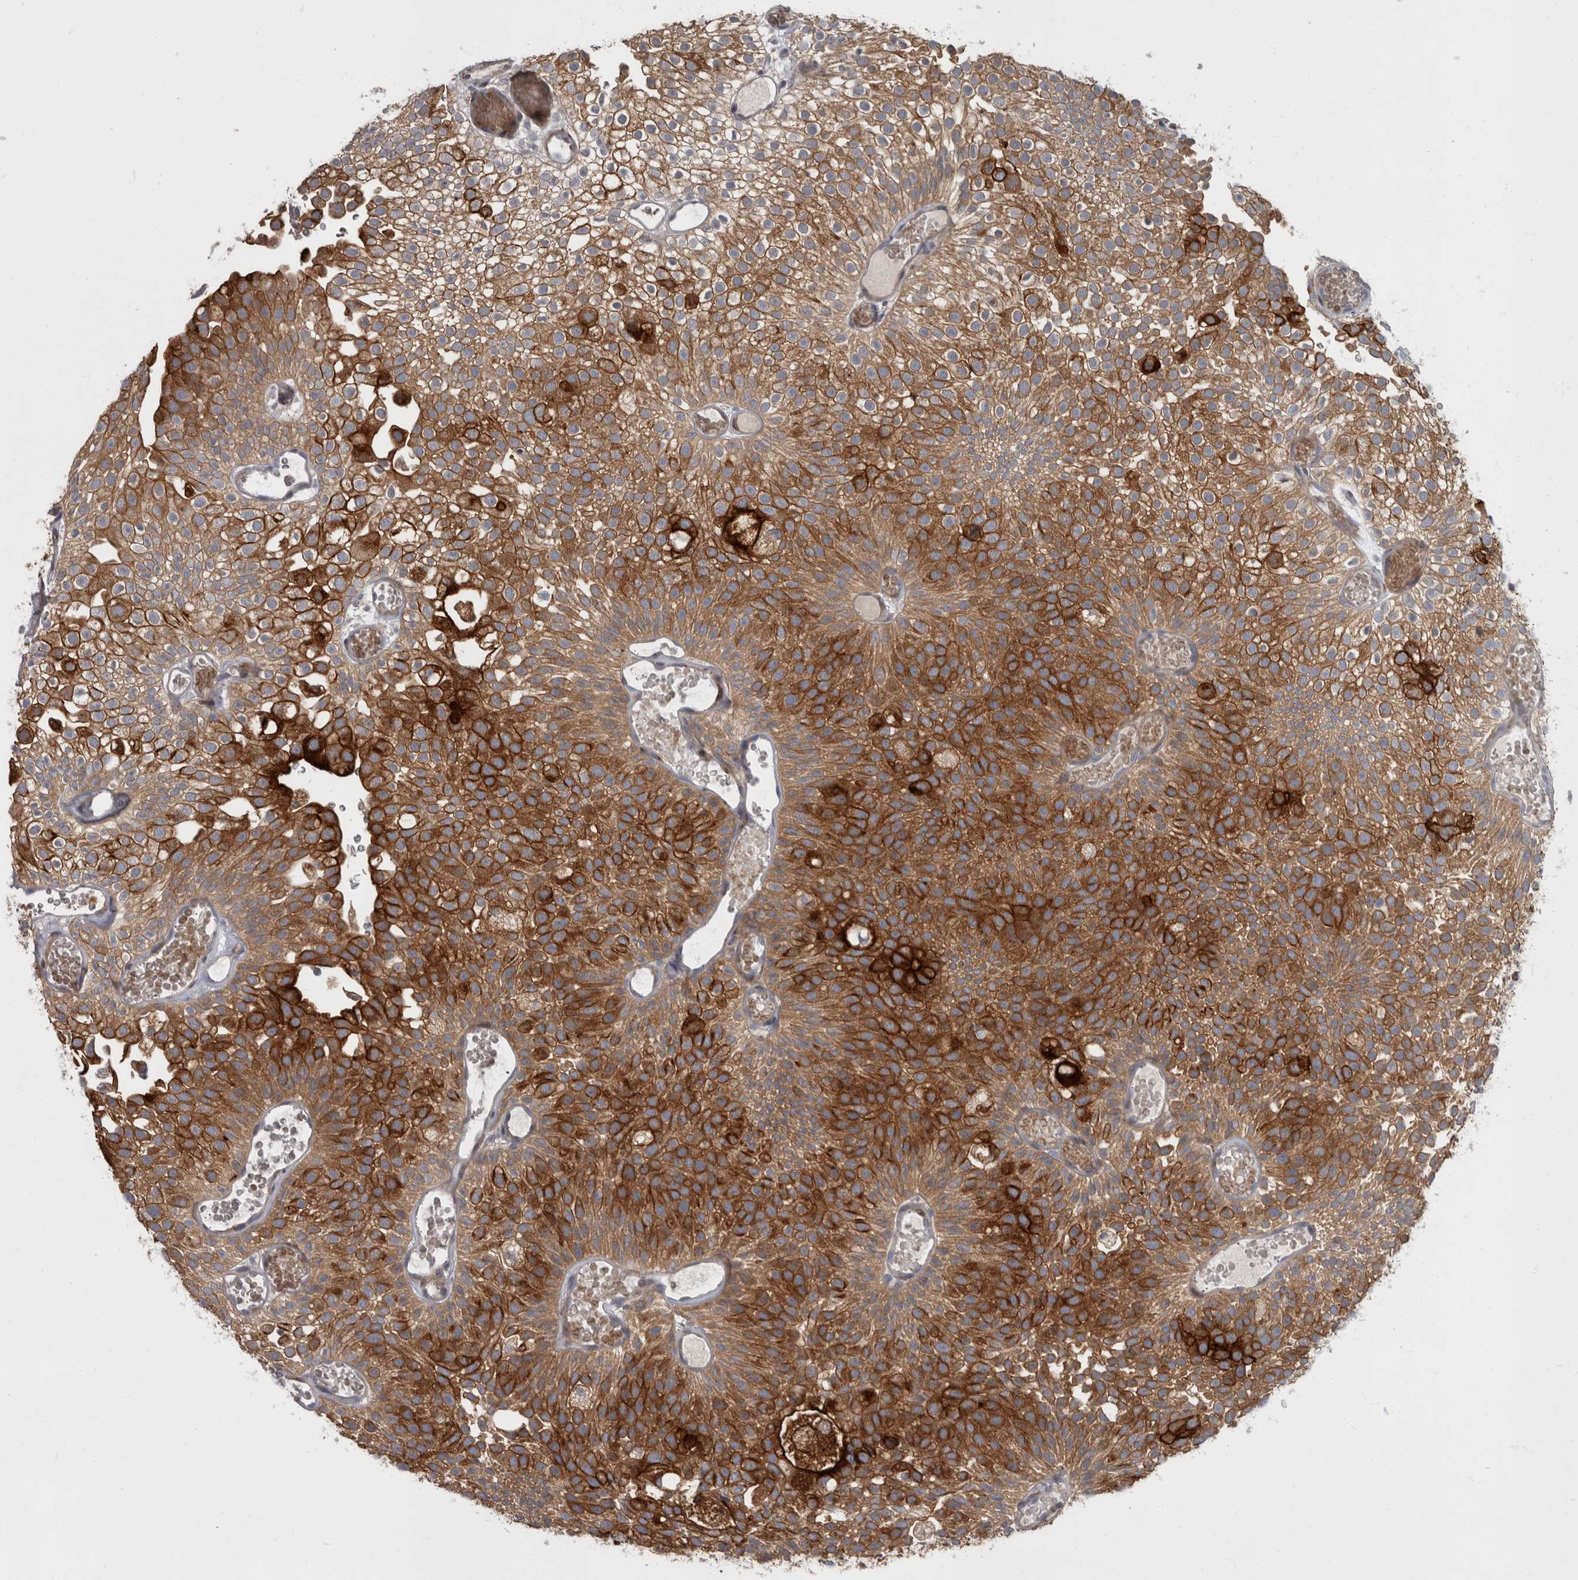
{"staining": {"intensity": "strong", "quantity": ">75%", "location": "cytoplasmic/membranous"}, "tissue": "urothelial cancer", "cell_type": "Tumor cells", "image_type": "cancer", "snomed": [{"axis": "morphology", "description": "Urothelial carcinoma, Low grade"}, {"axis": "topography", "description": "Urinary bladder"}], "caption": "DAB immunohistochemical staining of low-grade urothelial carcinoma exhibits strong cytoplasmic/membranous protein positivity in about >75% of tumor cells. Immunohistochemistry stains the protein in brown and the nuclei are stained blue.", "gene": "CDC42BPG", "patient": {"sex": "male", "age": 78}}